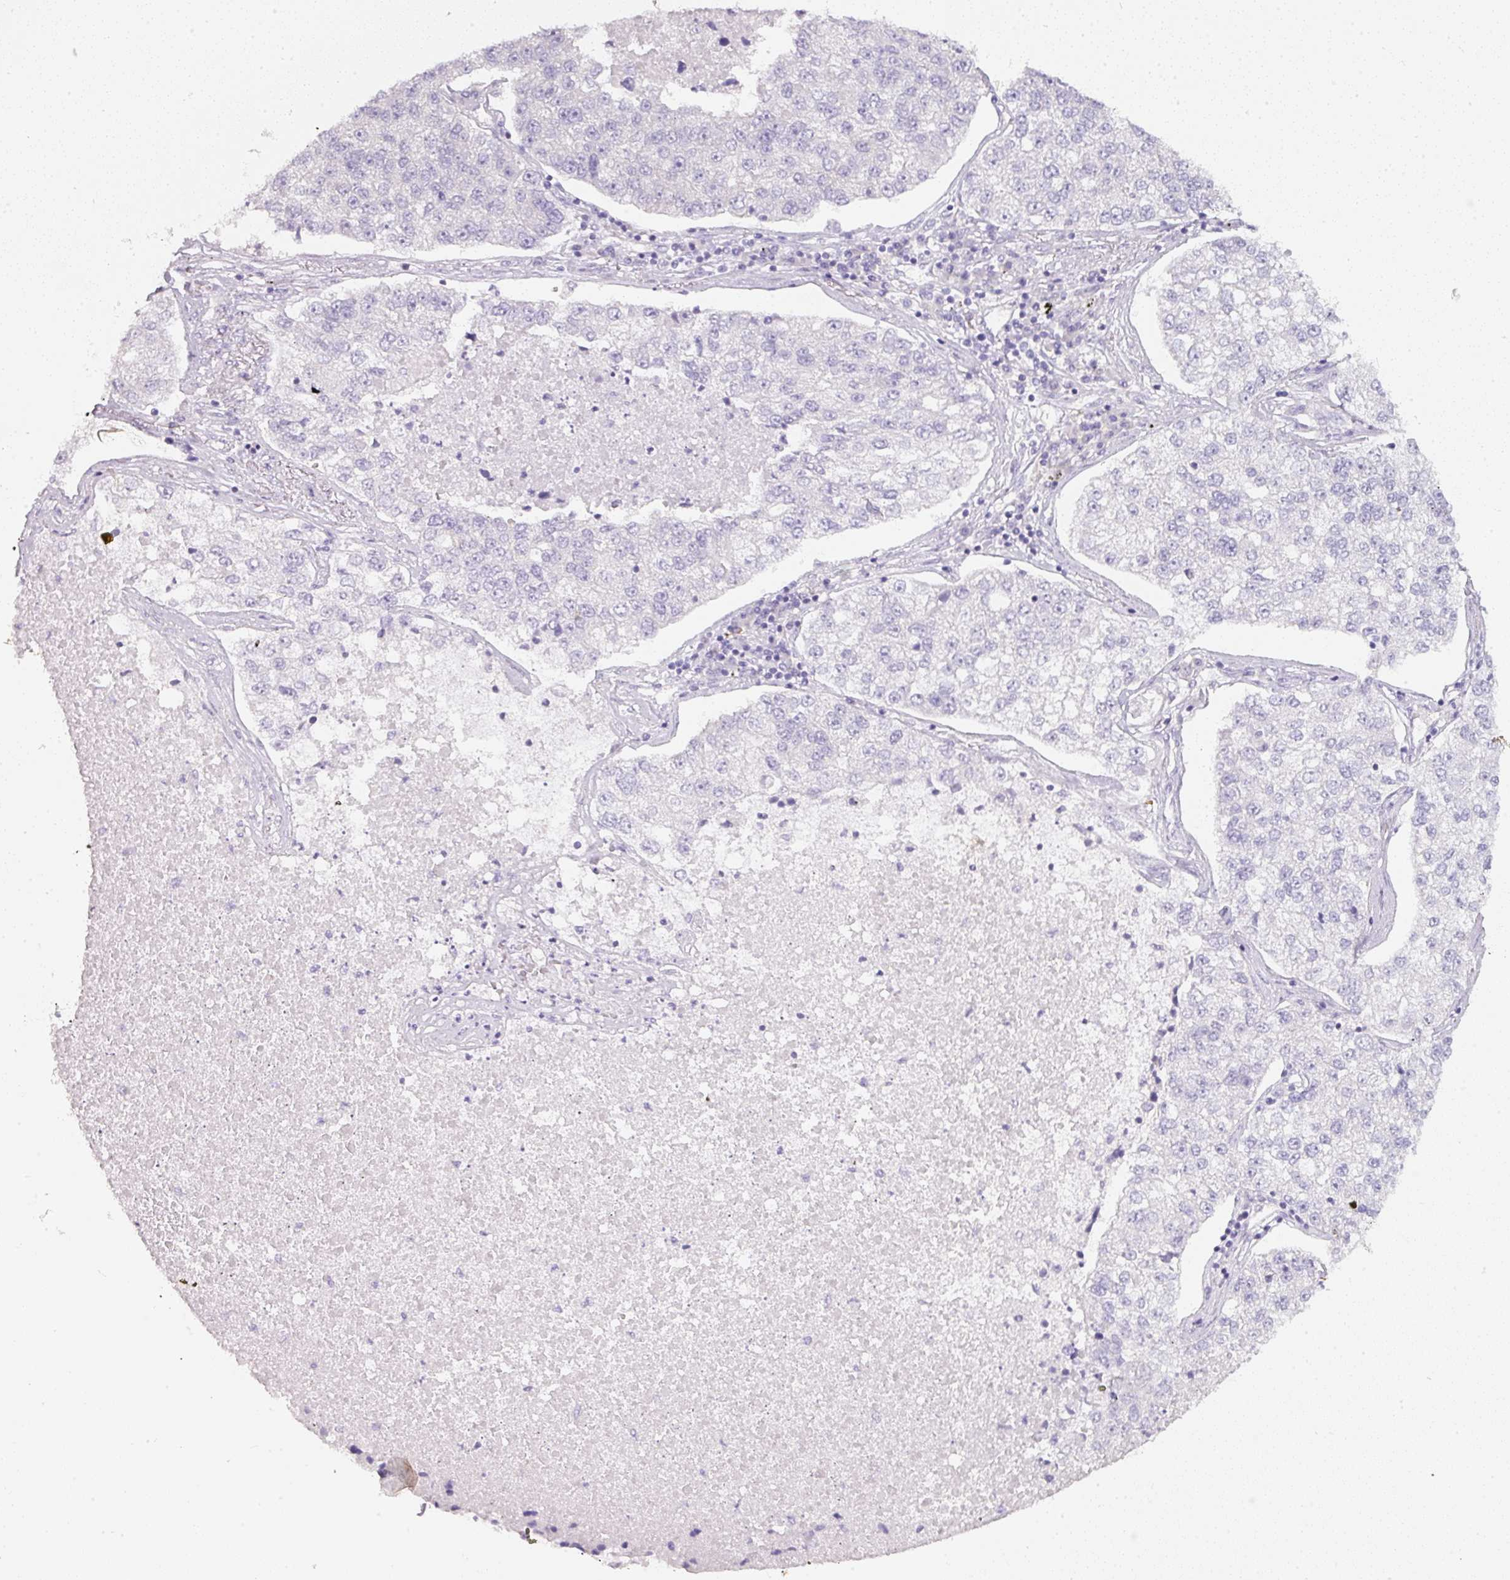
{"staining": {"intensity": "negative", "quantity": "none", "location": "none"}, "tissue": "lung cancer", "cell_type": "Tumor cells", "image_type": "cancer", "snomed": [{"axis": "morphology", "description": "Adenocarcinoma, NOS"}, {"axis": "topography", "description": "Lung"}], "caption": "An immunohistochemistry (IHC) image of adenocarcinoma (lung) is shown. There is no staining in tumor cells of adenocarcinoma (lung).", "gene": "SLC2A2", "patient": {"sex": "male", "age": 49}}